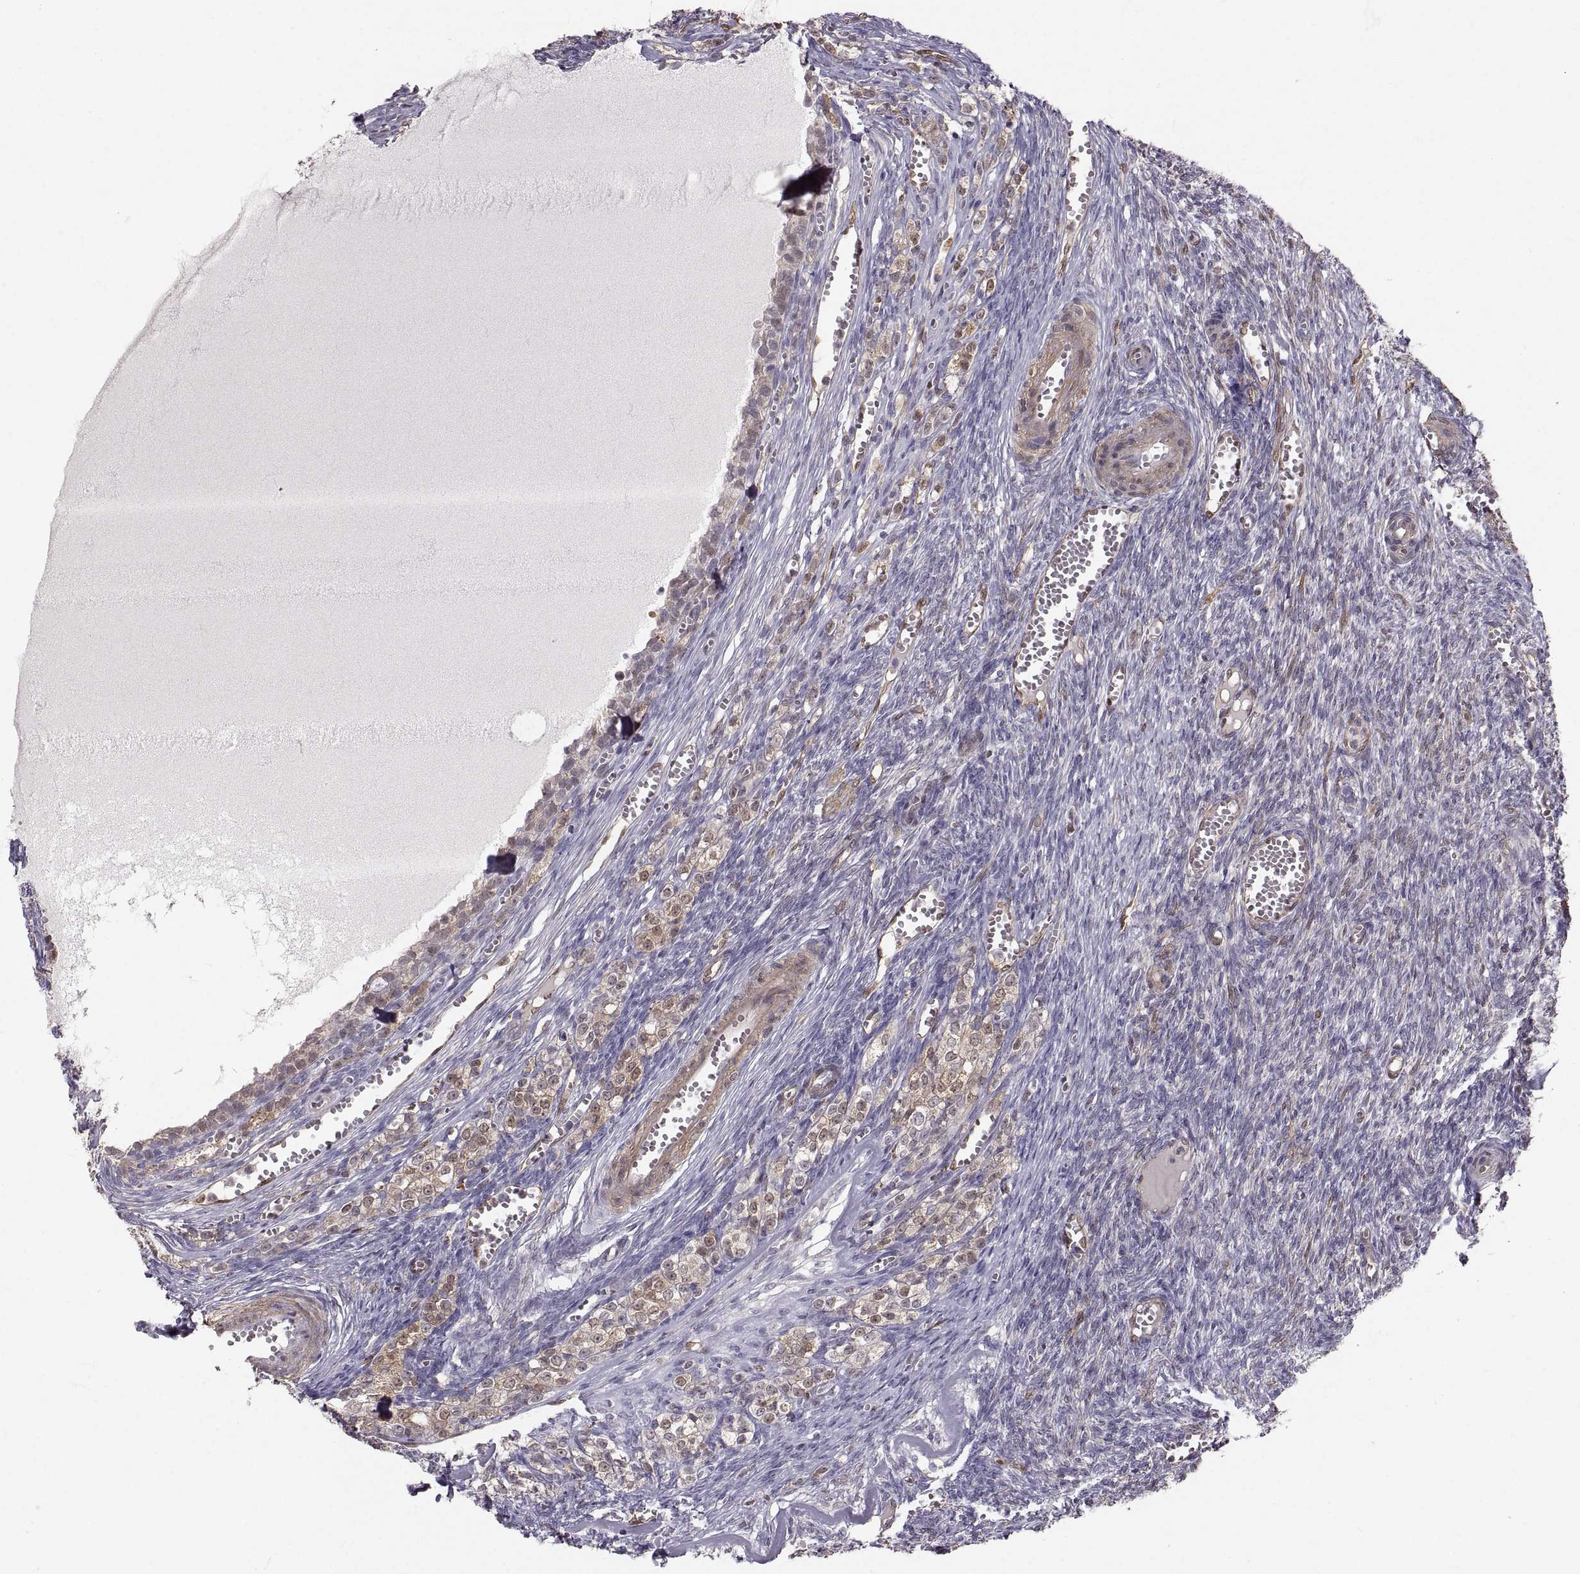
{"staining": {"intensity": "moderate", "quantity": "<25%", "location": "cytoplasmic/membranous"}, "tissue": "ovary", "cell_type": "Follicle cells", "image_type": "normal", "snomed": [{"axis": "morphology", "description": "Normal tissue, NOS"}, {"axis": "topography", "description": "Ovary"}], "caption": "IHC image of benign human ovary stained for a protein (brown), which shows low levels of moderate cytoplasmic/membranous staining in approximately <25% of follicle cells.", "gene": "PGM5", "patient": {"sex": "female", "age": 43}}